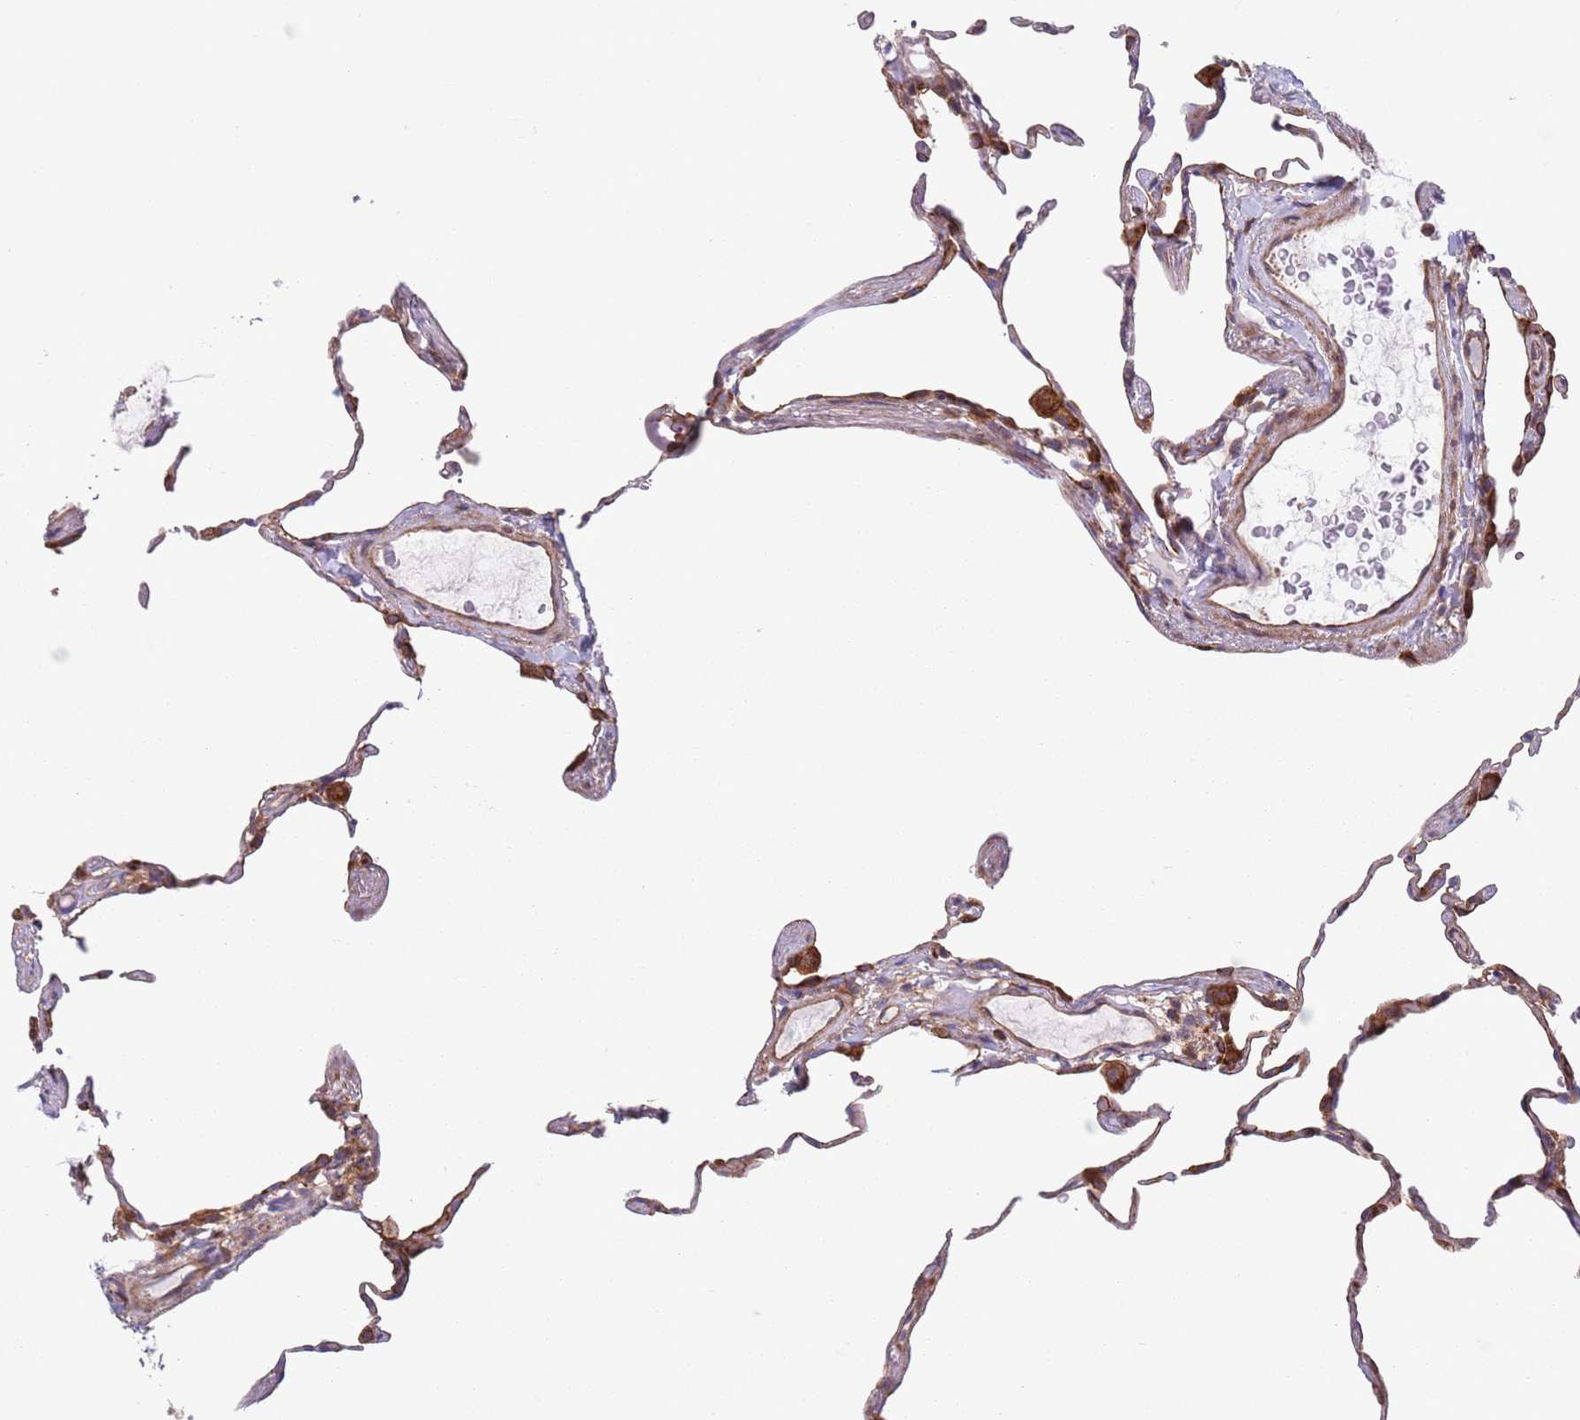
{"staining": {"intensity": "negative", "quantity": "none", "location": "none"}, "tissue": "lung", "cell_type": "Alveolar cells", "image_type": "normal", "snomed": [{"axis": "morphology", "description": "Normal tissue, NOS"}, {"axis": "topography", "description": "Lung"}], "caption": "DAB (3,3'-diaminobenzidine) immunohistochemical staining of normal human lung exhibits no significant staining in alveolar cells.", "gene": "ZMYM5", "patient": {"sex": "female", "age": 57}}